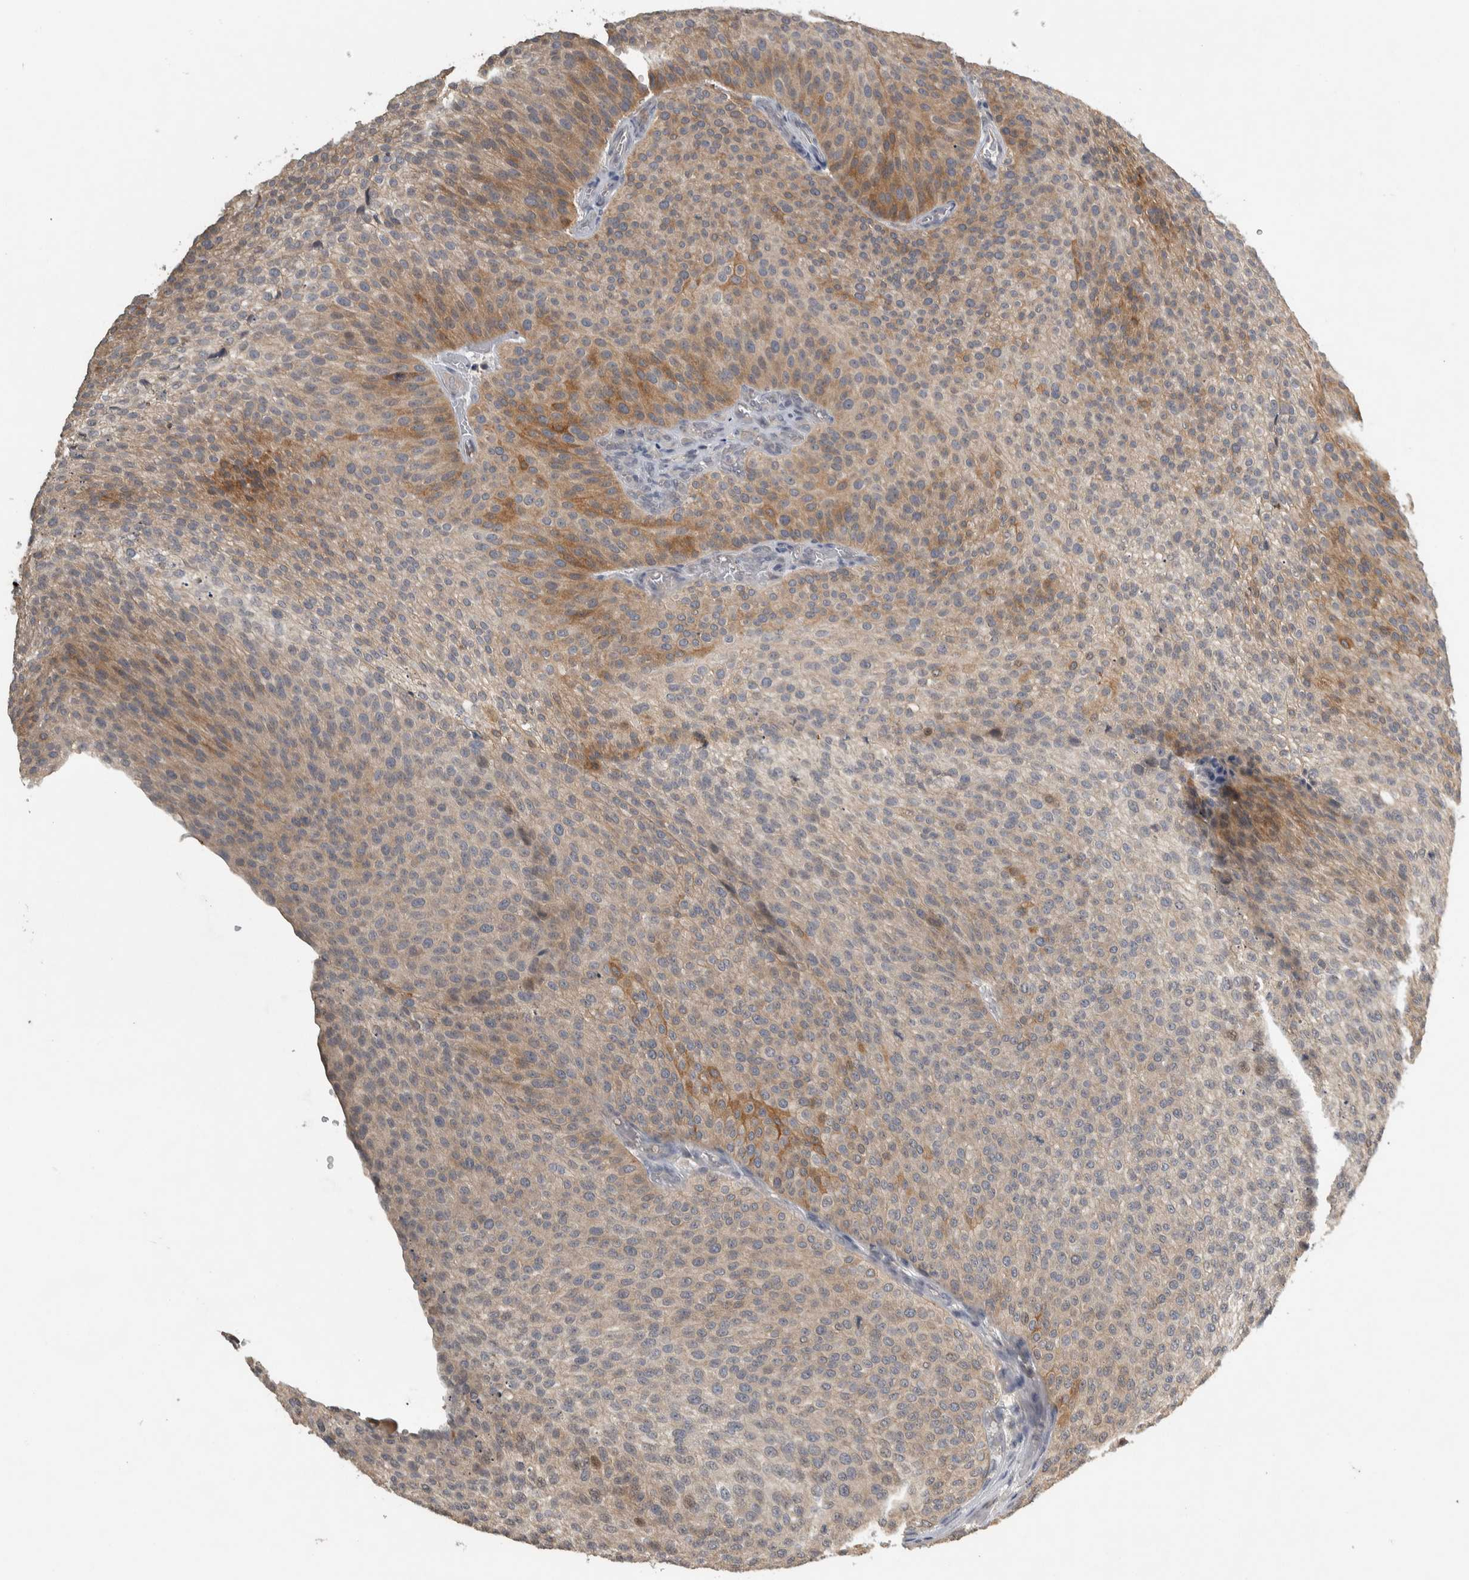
{"staining": {"intensity": "moderate", "quantity": "<25%", "location": "cytoplasmic/membranous"}, "tissue": "urothelial cancer", "cell_type": "Tumor cells", "image_type": "cancer", "snomed": [{"axis": "morphology", "description": "Urothelial carcinoma, Low grade"}, {"axis": "topography", "description": "Smooth muscle"}, {"axis": "topography", "description": "Urinary bladder"}], "caption": "Low-grade urothelial carcinoma stained with a brown dye reveals moderate cytoplasmic/membranous positive positivity in about <25% of tumor cells.", "gene": "EIF3H", "patient": {"sex": "male", "age": 60}}